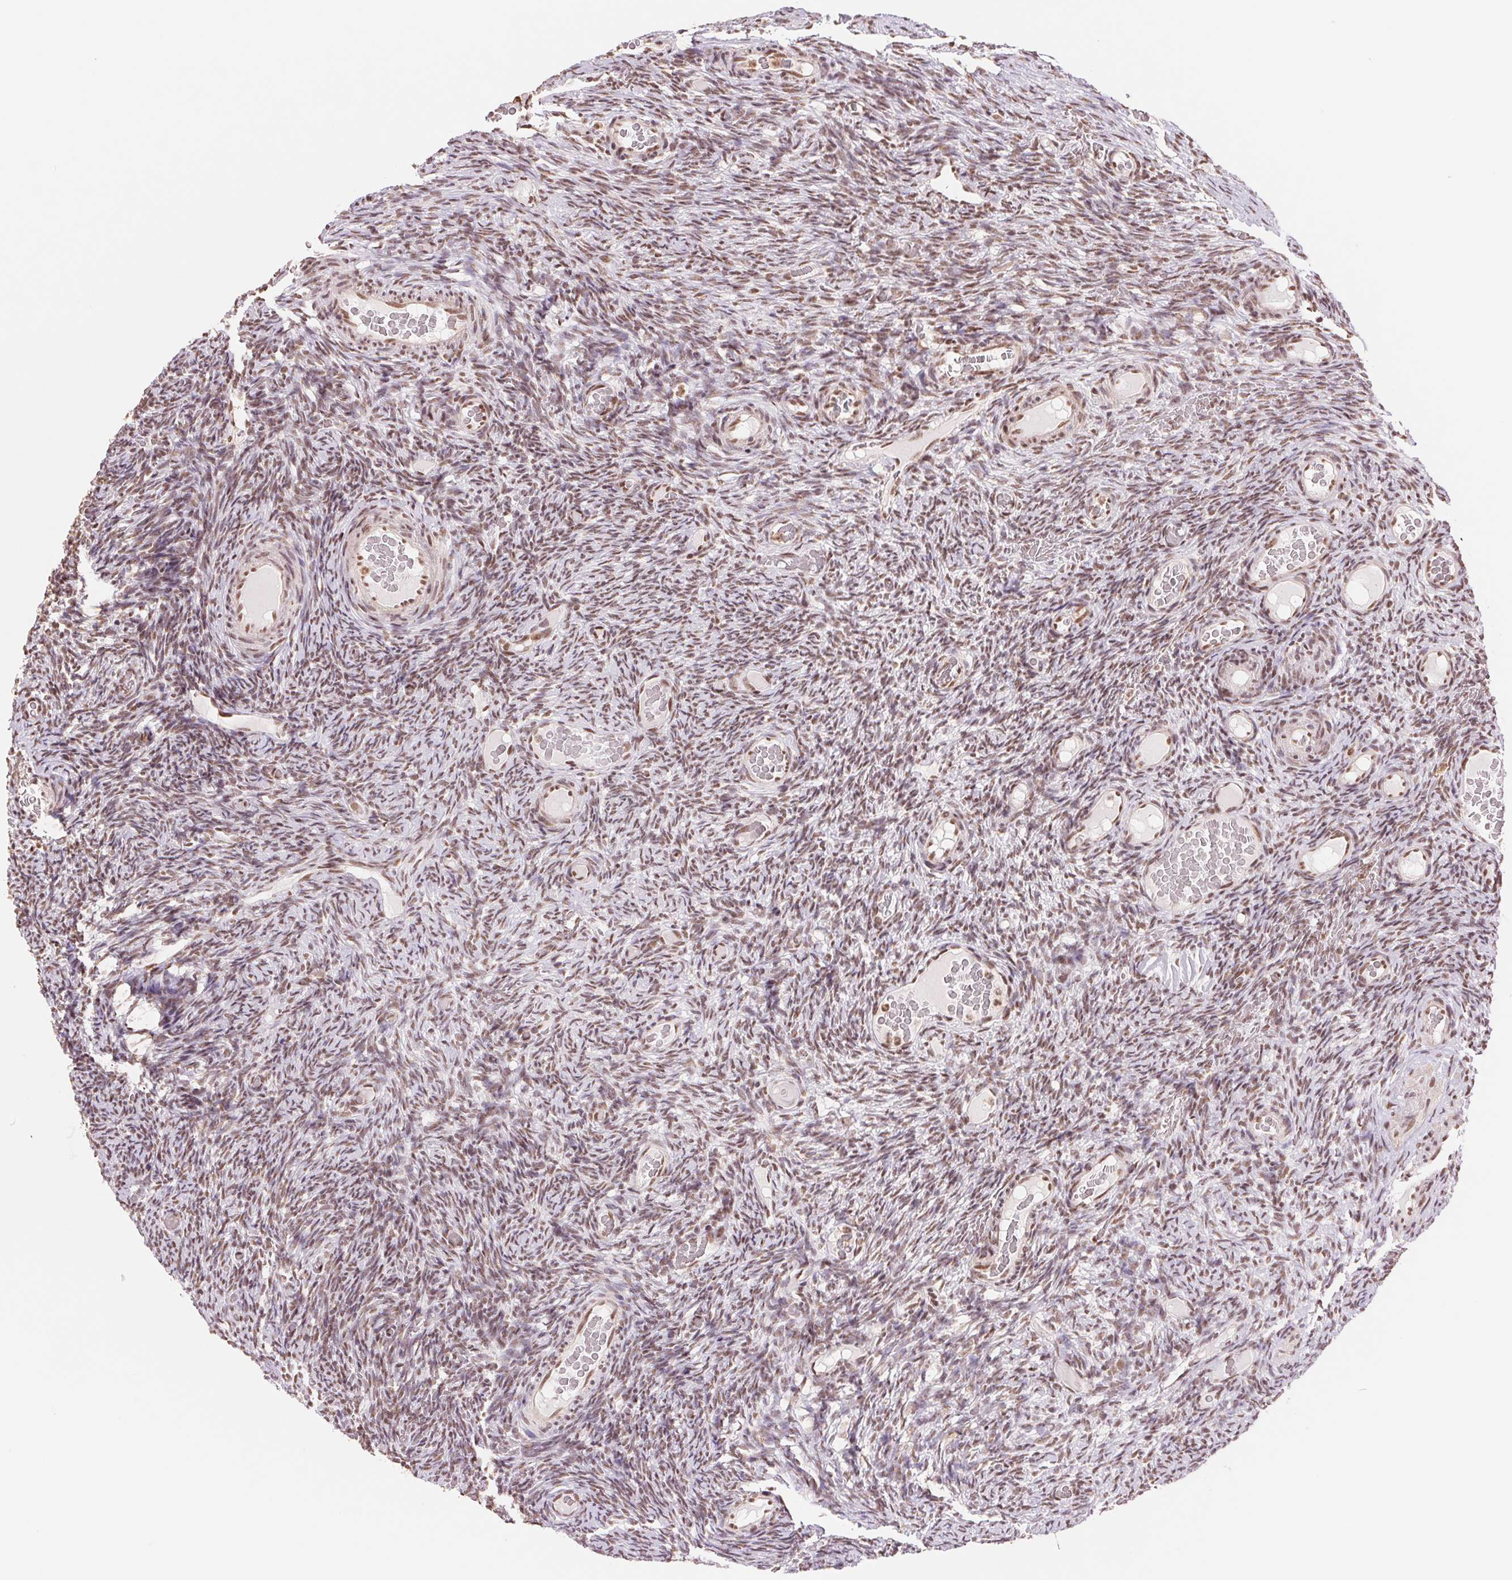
{"staining": {"intensity": "moderate", "quantity": ">75%", "location": "nuclear"}, "tissue": "ovary", "cell_type": "Follicle cells", "image_type": "normal", "snomed": [{"axis": "morphology", "description": "Normal tissue, NOS"}, {"axis": "topography", "description": "Ovary"}], "caption": "Immunohistochemical staining of unremarkable ovary demonstrates >75% levels of moderate nuclear protein expression in approximately >75% of follicle cells. (Brightfield microscopy of DAB IHC at high magnification).", "gene": "SREK1", "patient": {"sex": "female", "age": 34}}